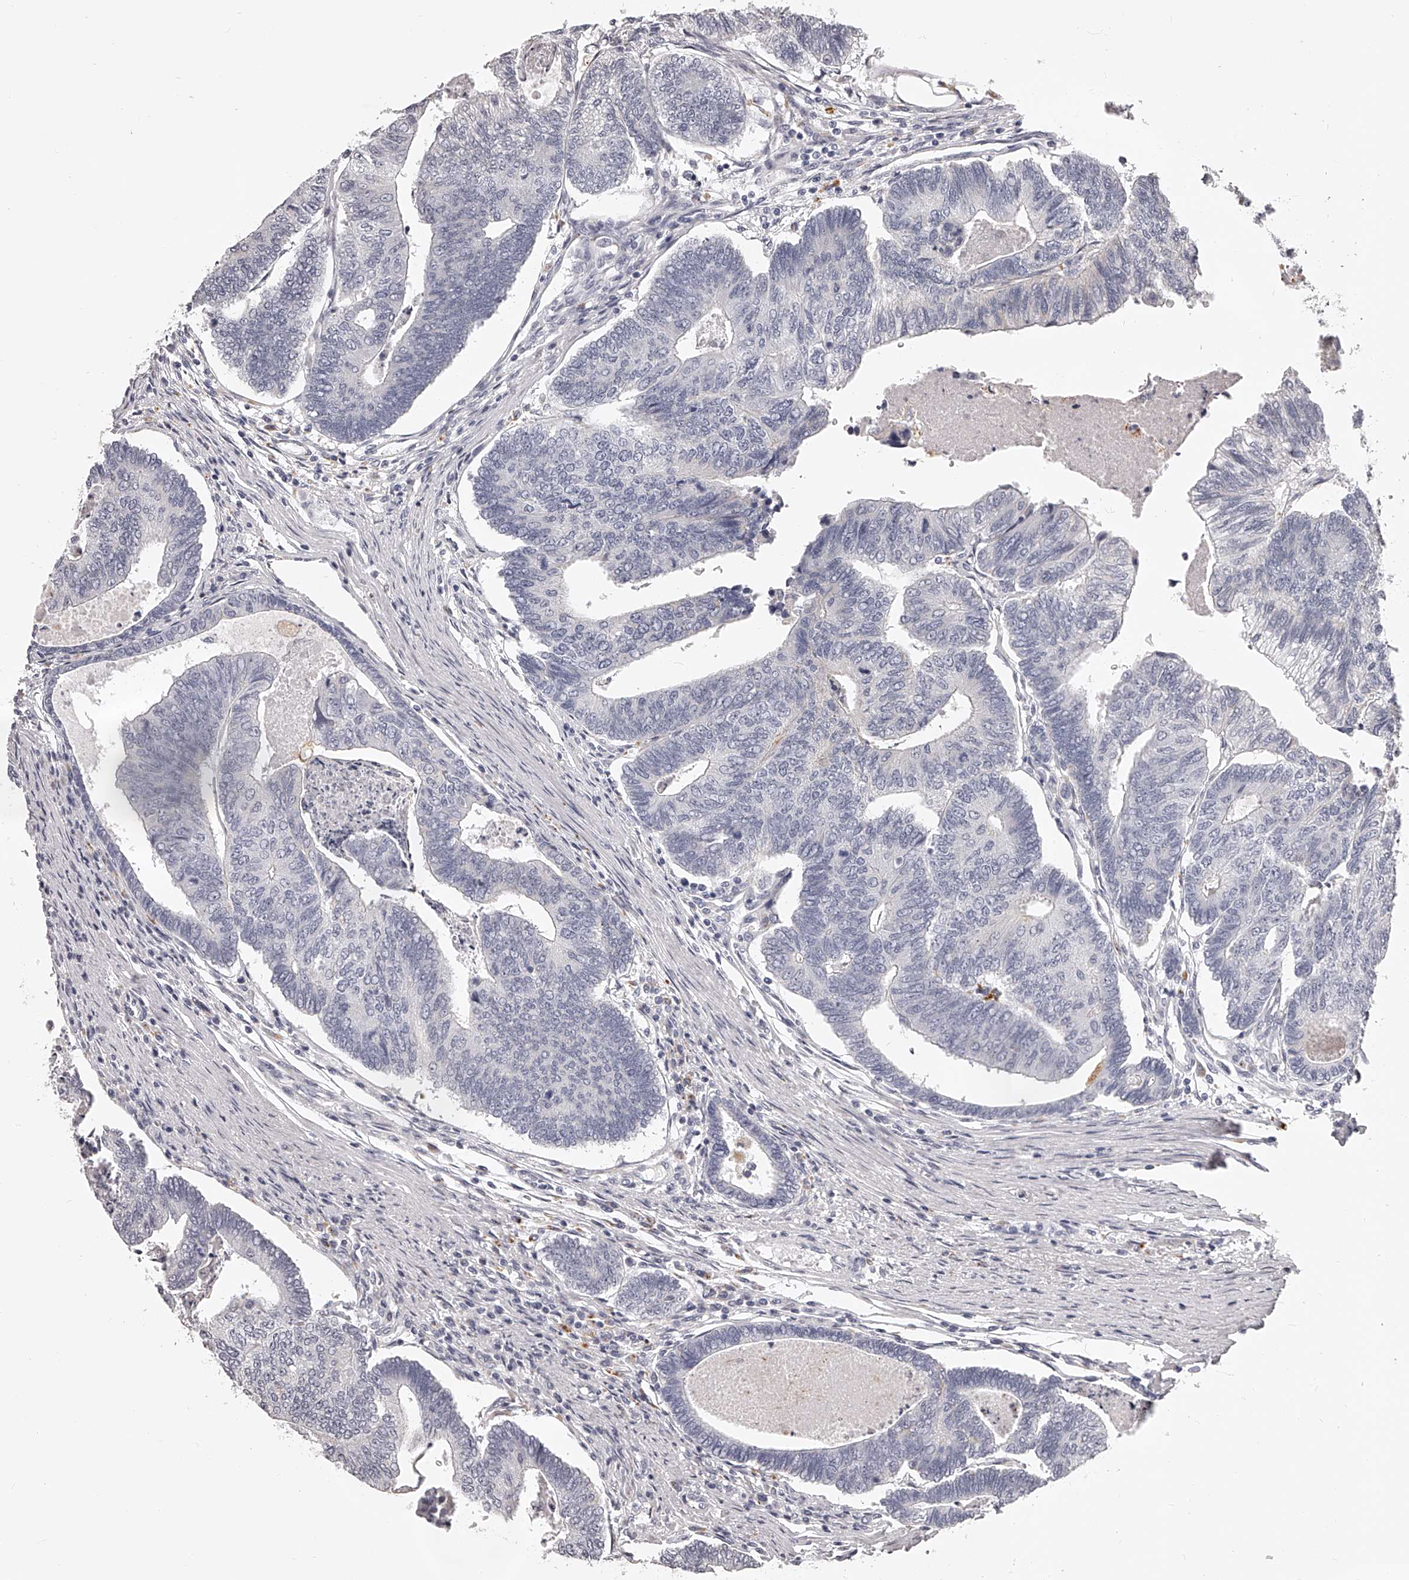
{"staining": {"intensity": "negative", "quantity": "none", "location": "none"}, "tissue": "colorectal cancer", "cell_type": "Tumor cells", "image_type": "cancer", "snomed": [{"axis": "morphology", "description": "Adenocarcinoma, NOS"}, {"axis": "topography", "description": "Colon"}], "caption": "Protein analysis of adenocarcinoma (colorectal) displays no significant expression in tumor cells. The staining was performed using DAB (3,3'-diaminobenzidine) to visualize the protein expression in brown, while the nuclei were stained in blue with hematoxylin (Magnification: 20x).", "gene": "DMRT1", "patient": {"sex": "female", "age": 67}}